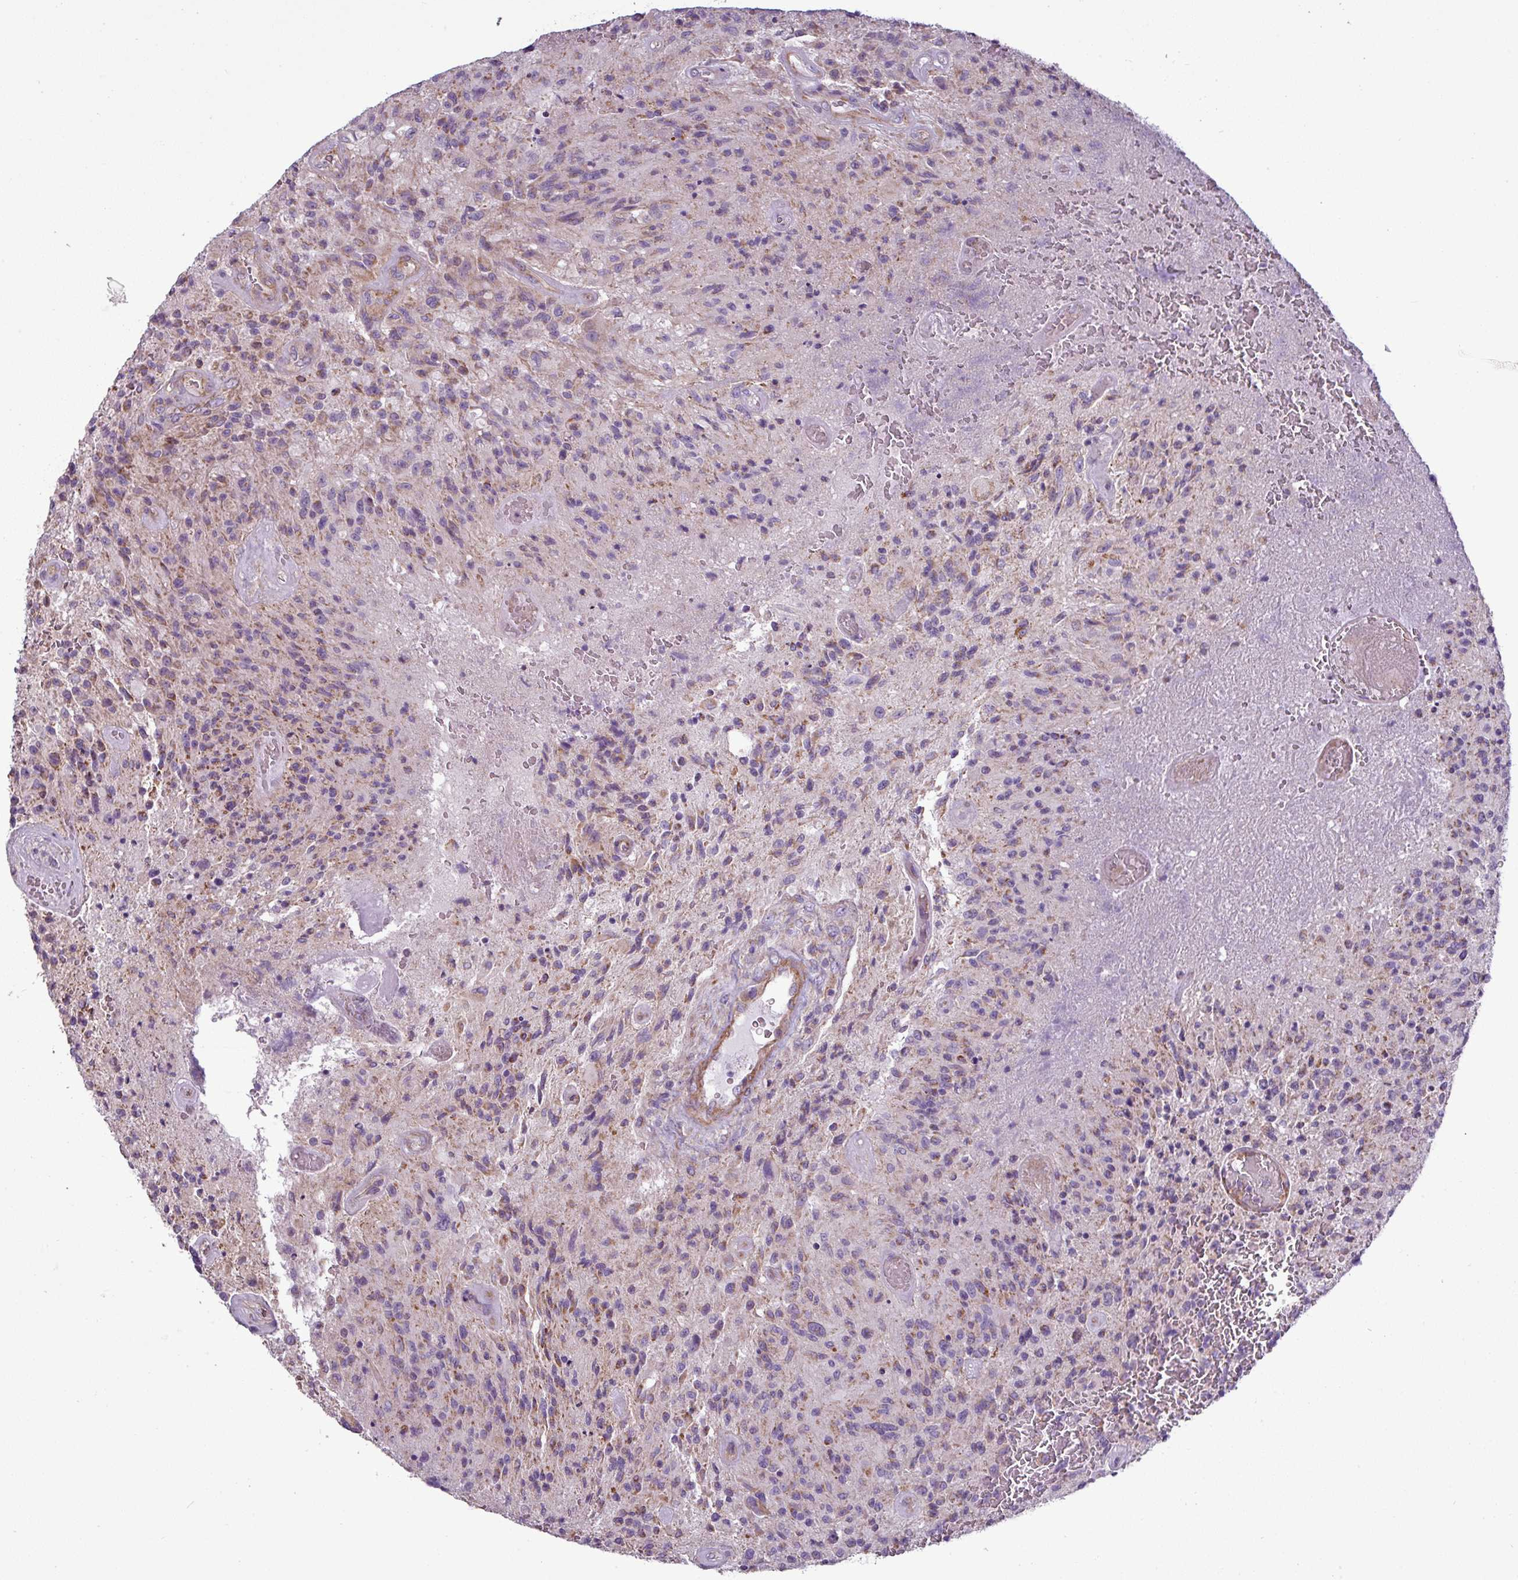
{"staining": {"intensity": "weak", "quantity": "<25%", "location": "cytoplasmic/membranous"}, "tissue": "glioma", "cell_type": "Tumor cells", "image_type": "cancer", "snomed": [{"axis": "morphology", "description": "Normal tissue, NOS"}, {"axis": "morphology", "description": "Glioma, malignant, High grade"}, {"axis": "topography", "description": "Cerebral cortex"}], "caption": "Histopathology image shows no significant protein staining in tumor cells of glioma.", "gene": "BTN2A2", "patient": {"sex": "male", "age": 56}}